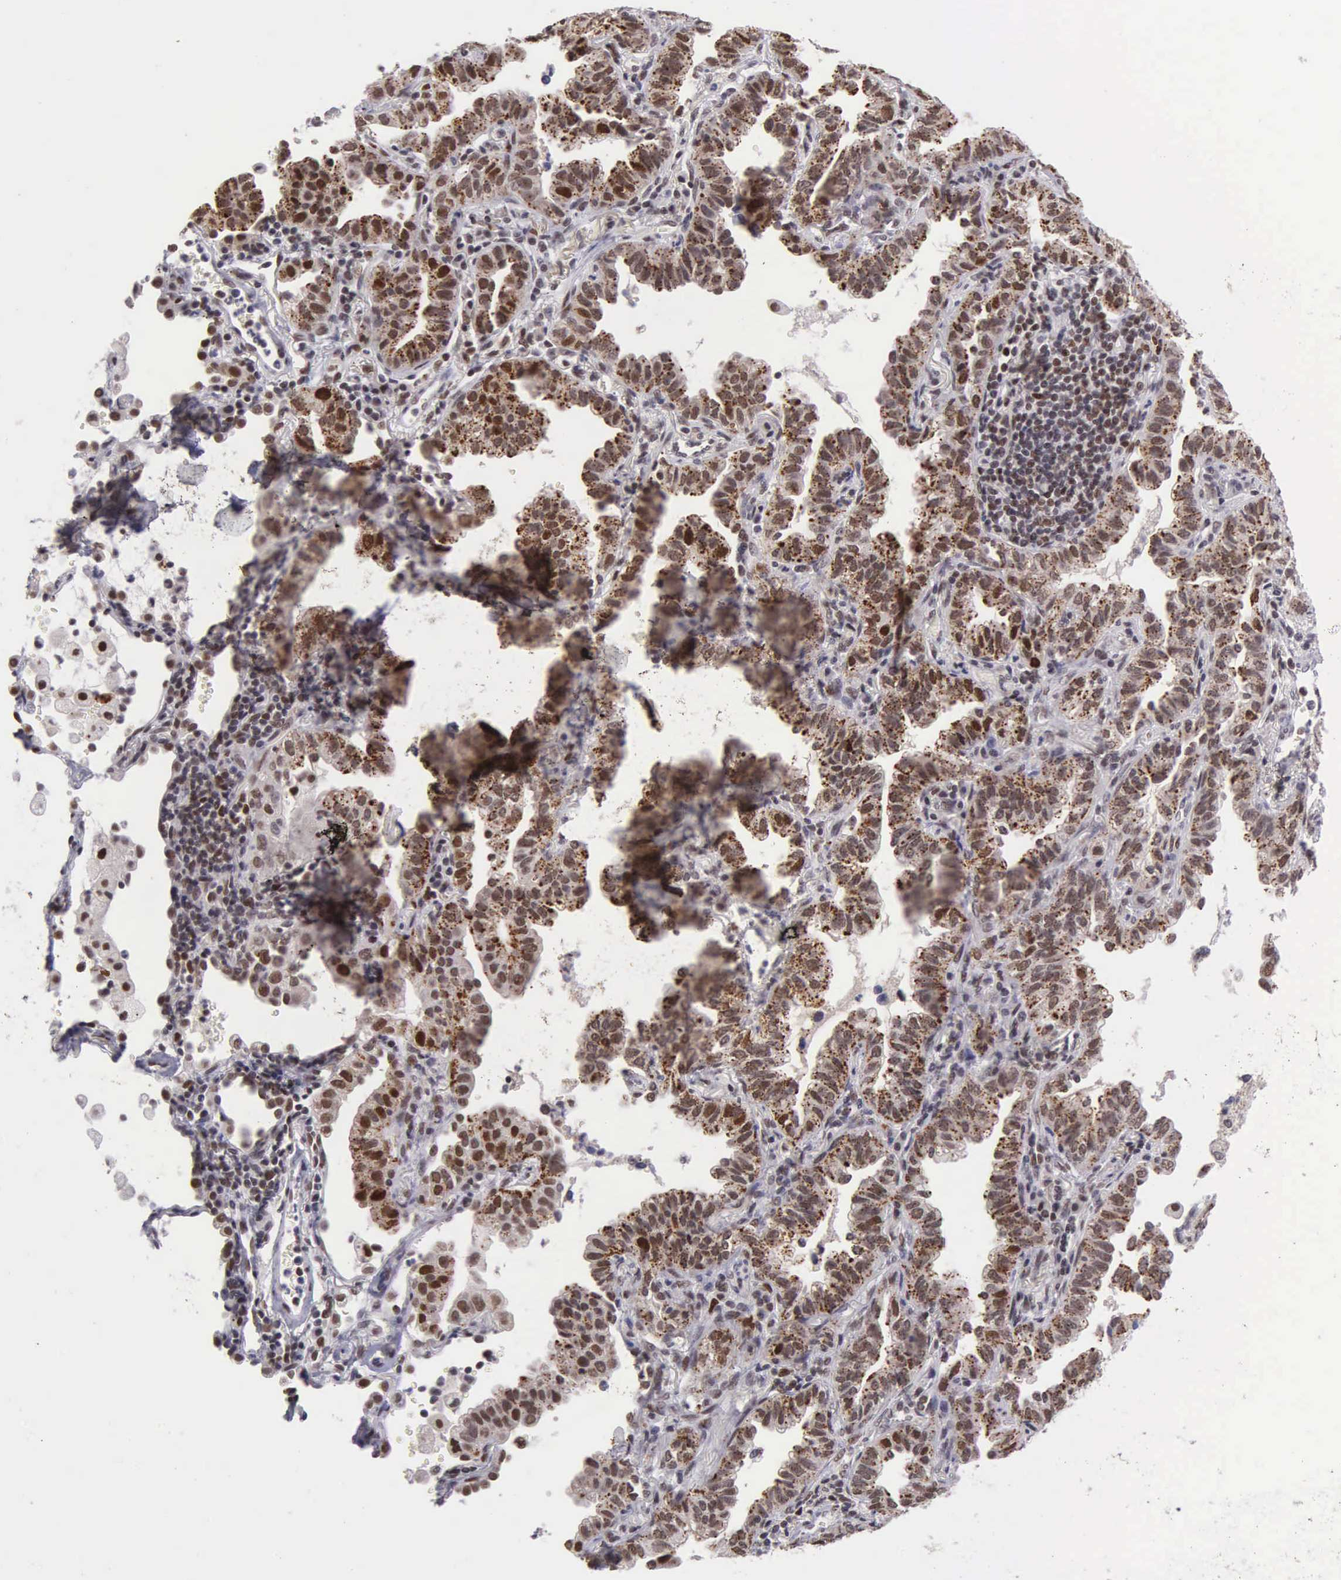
{"staining": {"intensity": "strong", "quantity": ">75%", "location": "cytoplasmic/membranous,nuclear"}, "tissue": "lung cancer", "cell_type": "Tumor cells", "image_type": "cancer", "snomed": [{"axis": "morphology", "description": "Adenocarcinoma, NOS"}, {"axis": "topography", "description": "Lung"}], "caption": "Strong cytoplasmic/membranous and nuclear staining for a protein is identified in approximately >75% of tumor cells of lung cancer using IHC.", "gene": "UBR7", "patient": {"sex": "female", "age": 50}}